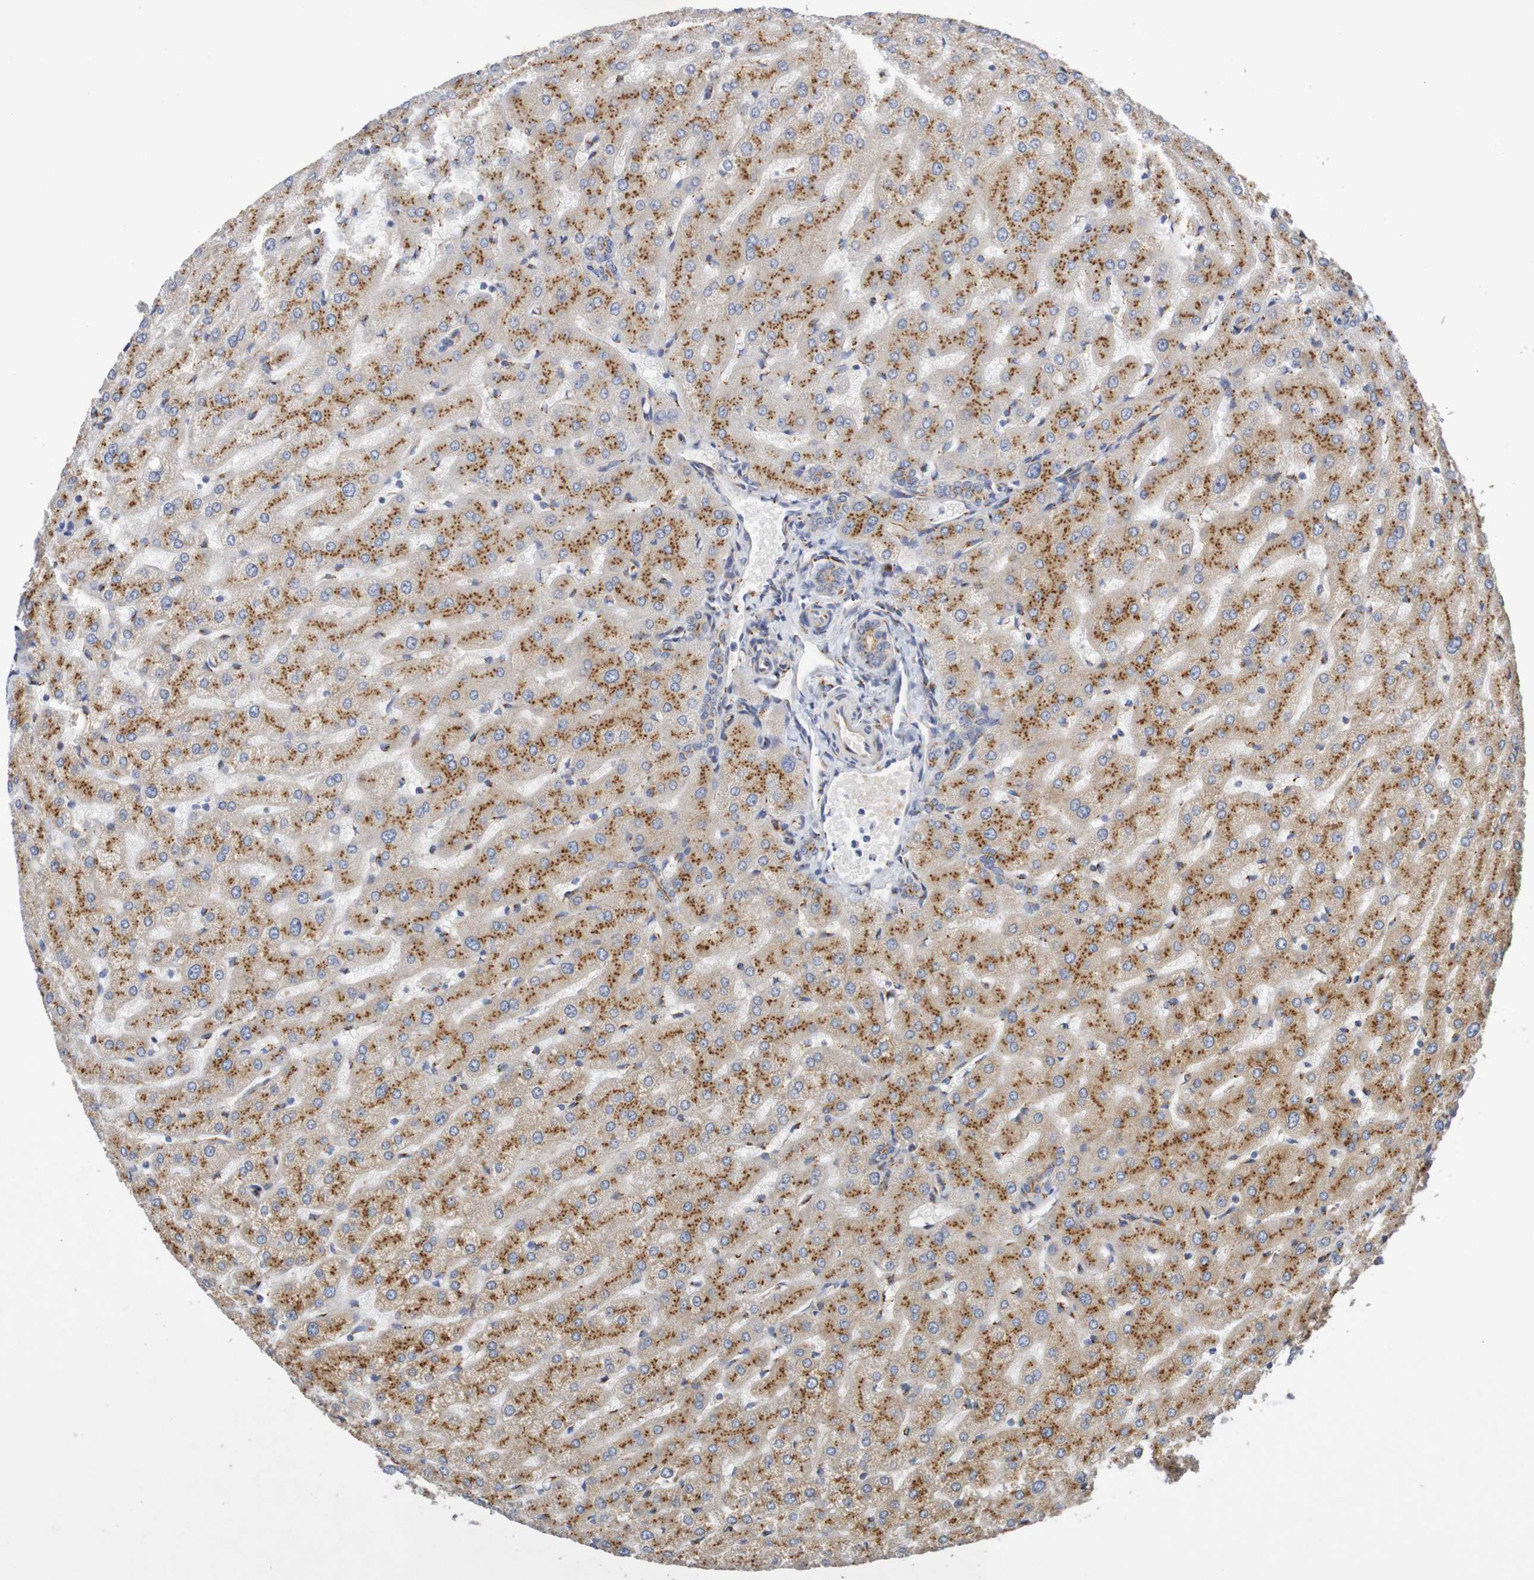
{"staining": {"intensity": "moderate", "quantity": ">75%", "location": "cytoplasmic/membranous"}, "tissue": "liver", "cell_type": "Cholangiocytes", "image_type": "normal", "snomed": [{"axis": "morphology", "description": "Normal tissue, NOS"}, {"axis": "morphology", "description": "Fibrosis, NOS"}, {"axis": "topography", "description": "Liver"}], "caption": "Immunohistochemistry (DAB (3,3'-diaminobenzidine)) staining of unremarkable liver exhibits moderate cytoplasmic/membranous protein staining in about >75% of cholangiocytes. The protein of interest is shown in brown color, while the nuclei are stained blue.", "gene": "DCP2", "patient": {"sex": "female", "age": 29}}